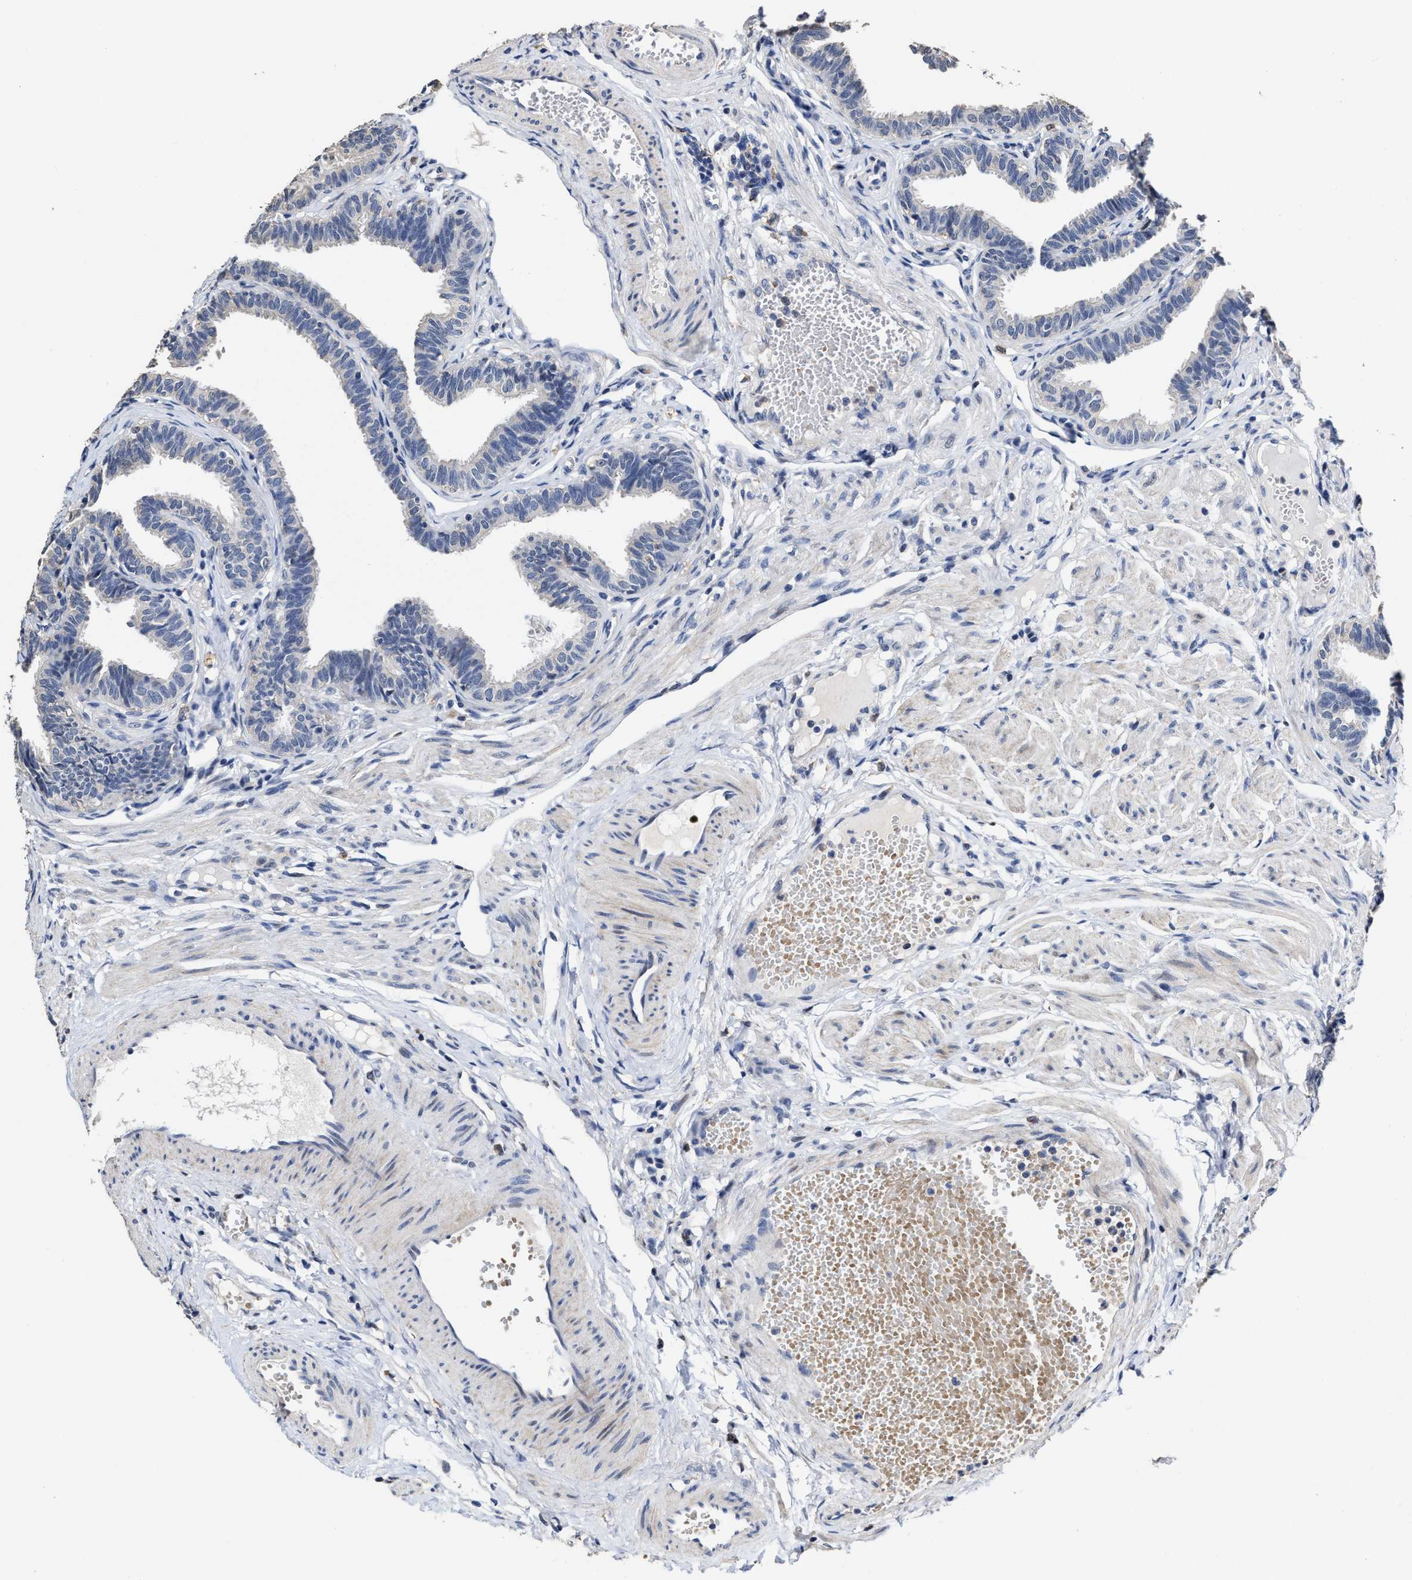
{"staining": {"intensity": "negative", "quantity": "none", "location": "none"}, "tissue": "fallopian tube", "cell_type": "Glandular cells", "image_type": "normal", "snomed": [{"axis": "morphology", "description": "Normal tissue, NOS"}, {"axis": "topography", "description": "Fallopian tube"}, {"axis": "topography", "description": "Ovary"}], "caption": "Immunohistochemistry (IHC) histopathology image of unremarkable fallopian tube: human fallopian tube stained with DAB reveals no significant protein expression in glandular cells. (DAB IHC, high magnification).", "gene": "ZFAT", "patient": {"sex": "female", "age": 23}}